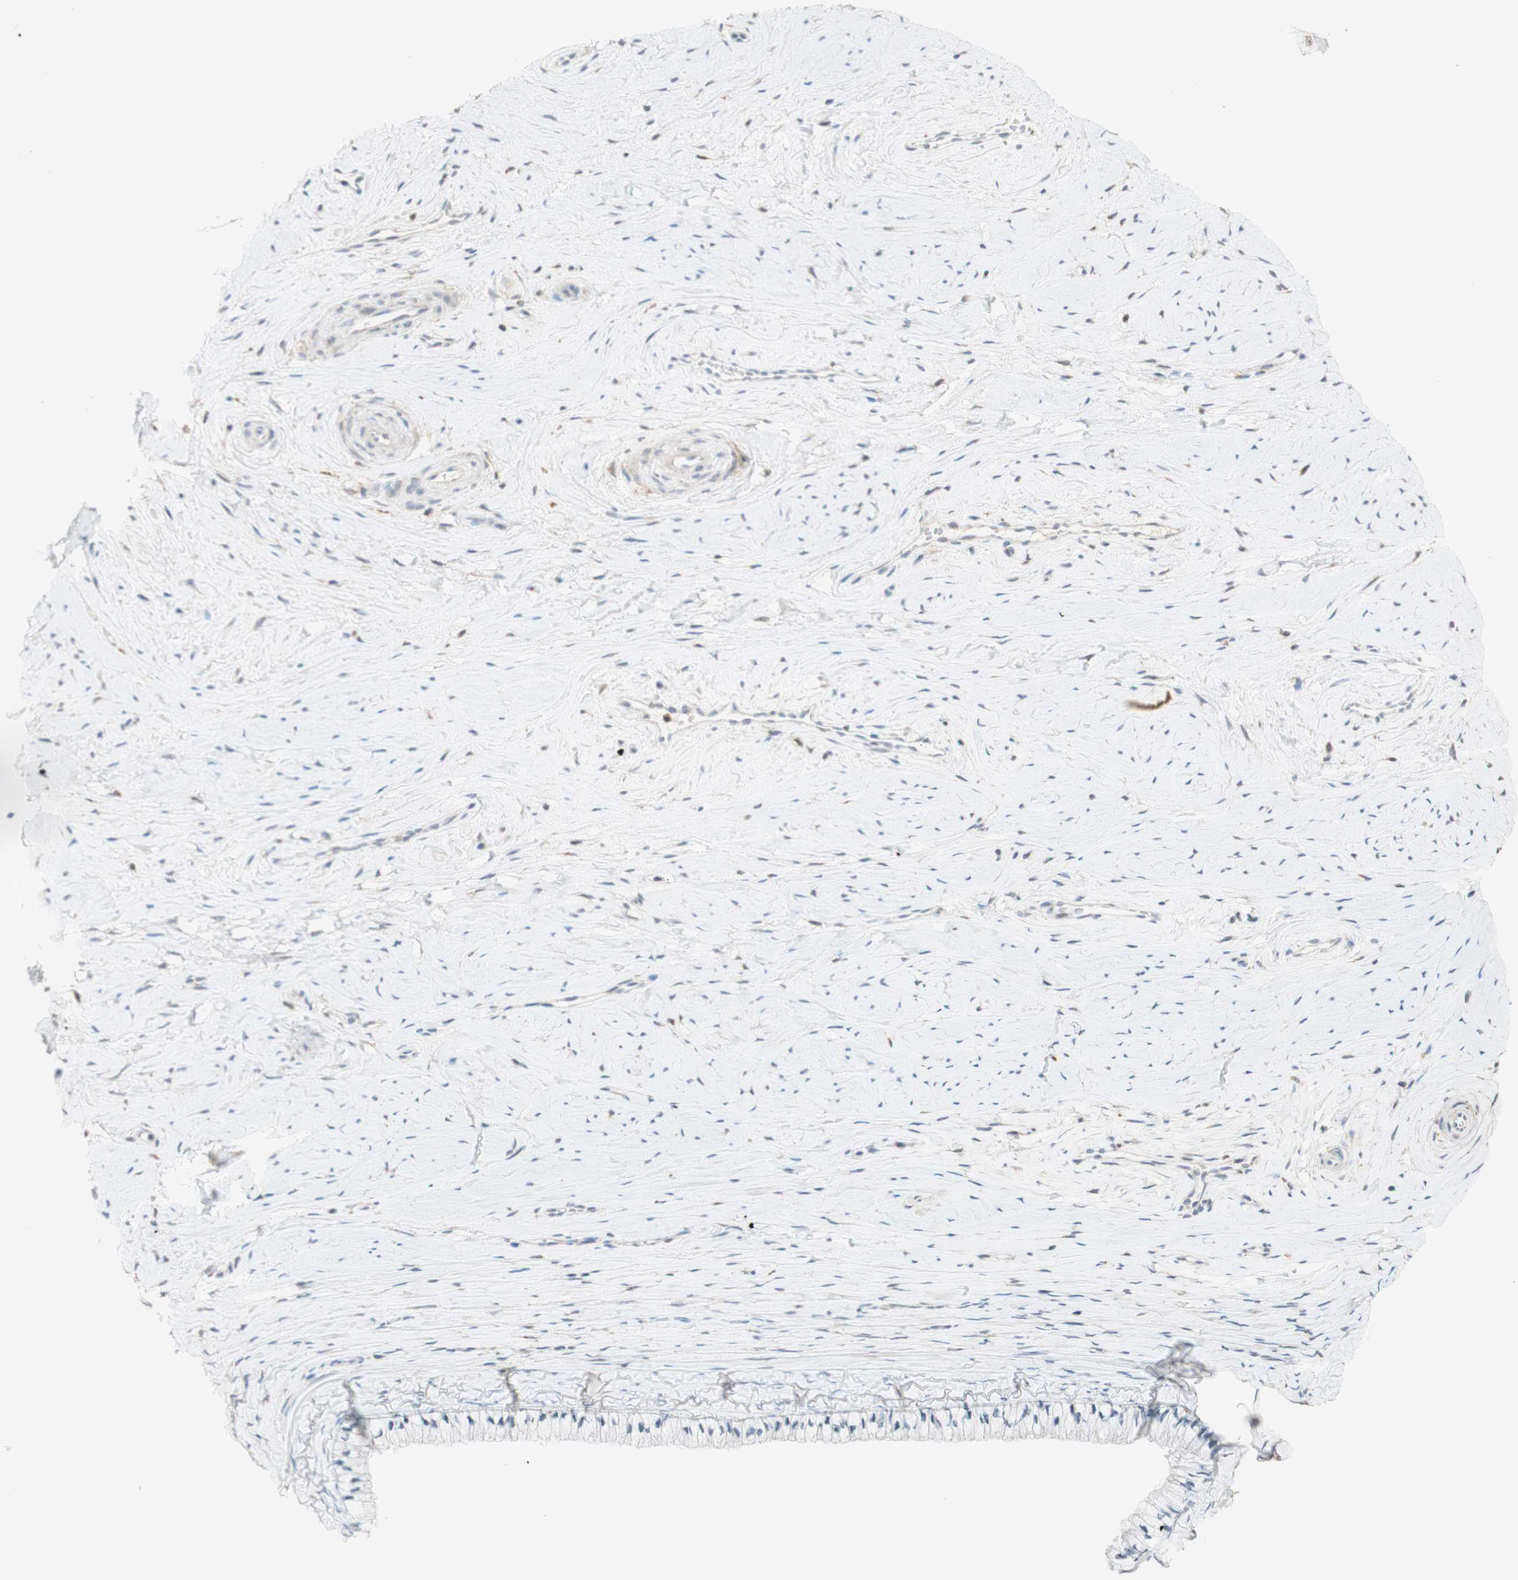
{"staining": {"intensity": "negative", "quantity": "none", "location": "none"}, "tissue": "cervix", "cell_type": "Glandular cells", "image_type": "normal", "snomed": [{"axis": "morphology", "description": "Normal tissue, NOS"}, {"axis": "topography", "description": "Cervix"}], "caption": "Immunohistochemical staining of unremarkable cervix shows no significant staining in glandular cells.", "gene": "GAPT", "patient": {"sex": "female", "age": 39}}